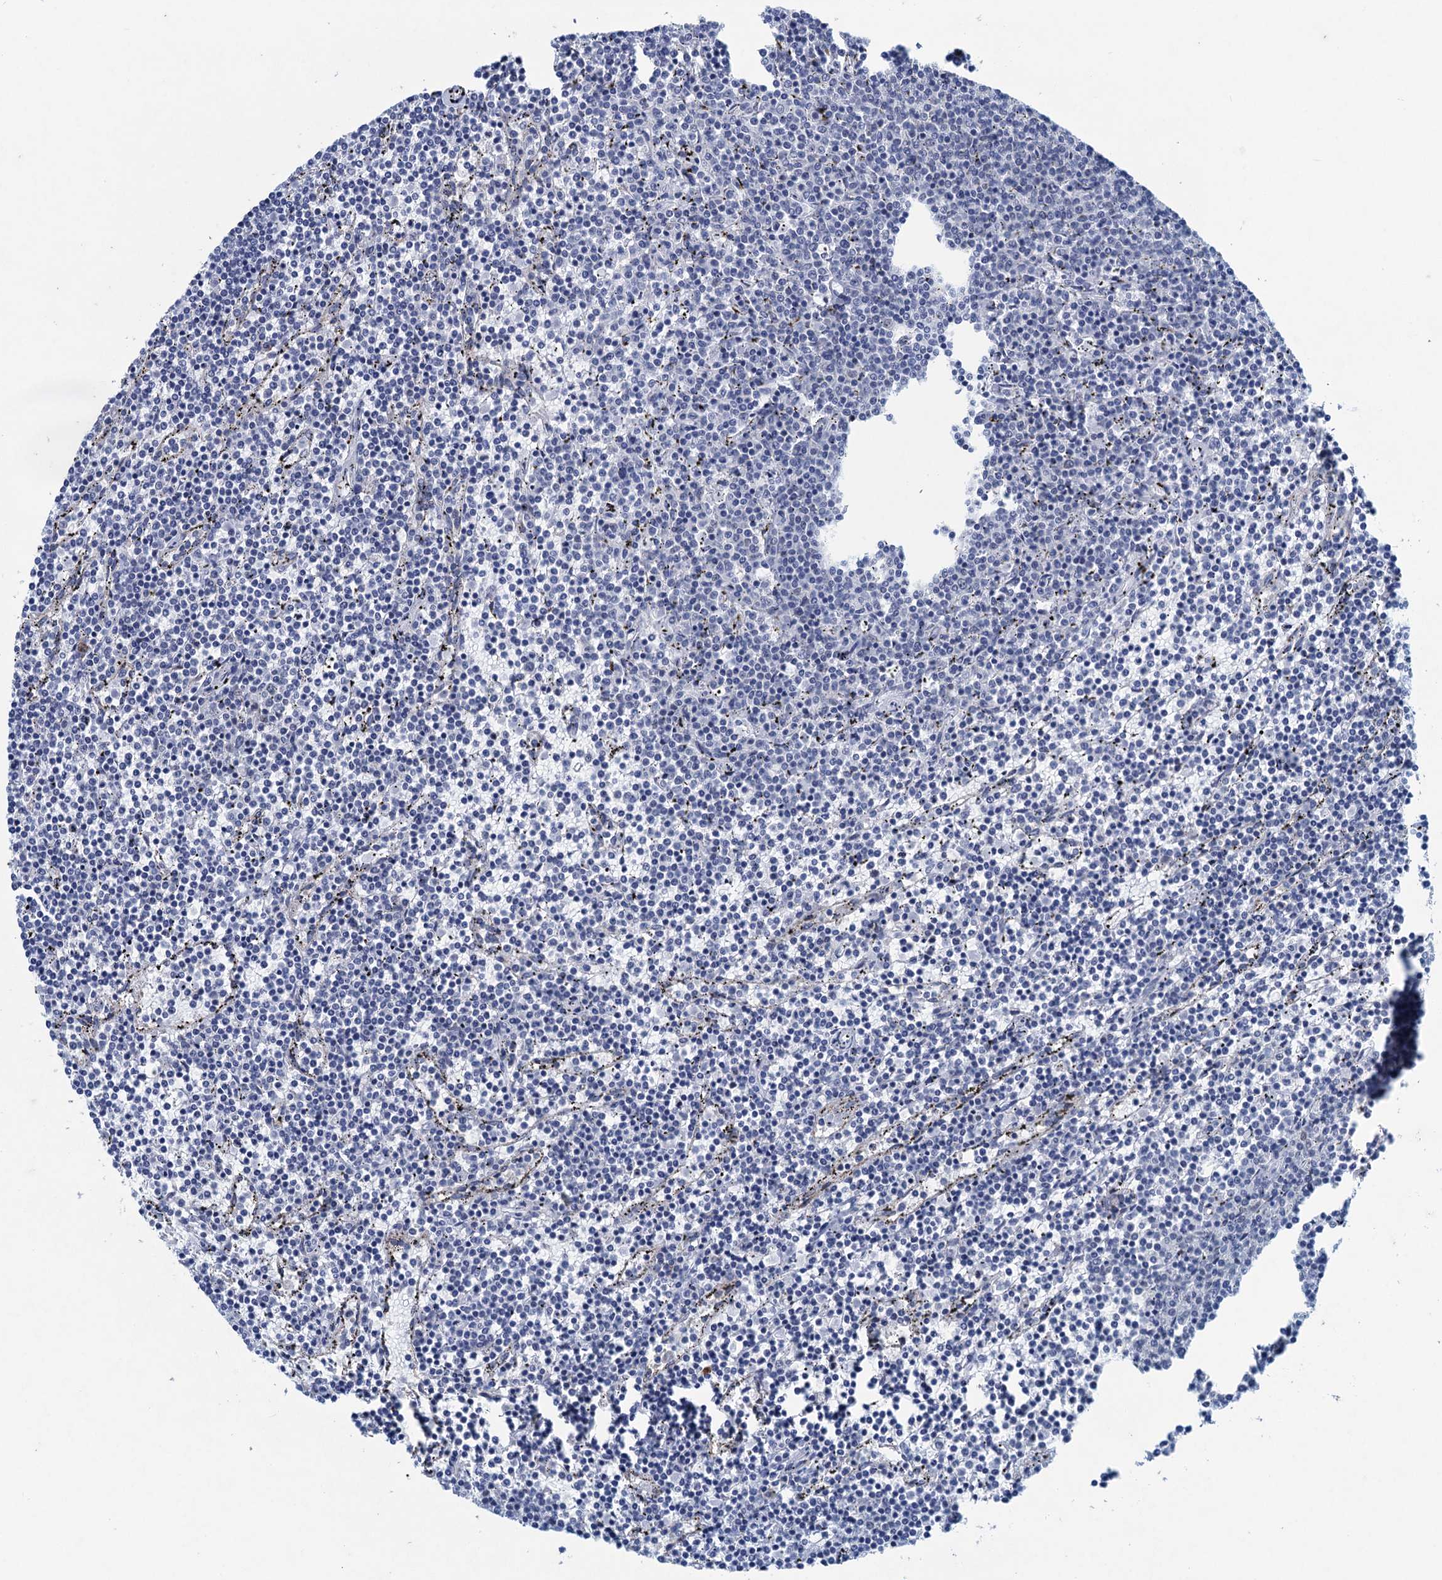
{"staining": {"intensity": "negative", "quantity": "none", "location": "none"}, "tissue": "lymphoma", "cell_type": "Tumor cells", "image_type": "cancer", "snomed": [{"axis": "morphology", "description": "Malignant lymphoma, non-Hodgkin's type, Low grade"}, {"axis": "topography", "description": "Spleen"}], "caption": "The histopathology image reveals no significant staining in tumor cells of malignant lymphoma, non-Hodgkin's type (low-grade).", "gene": "HAPSTR1", "patient": {"sex": "female", "age": 50}}